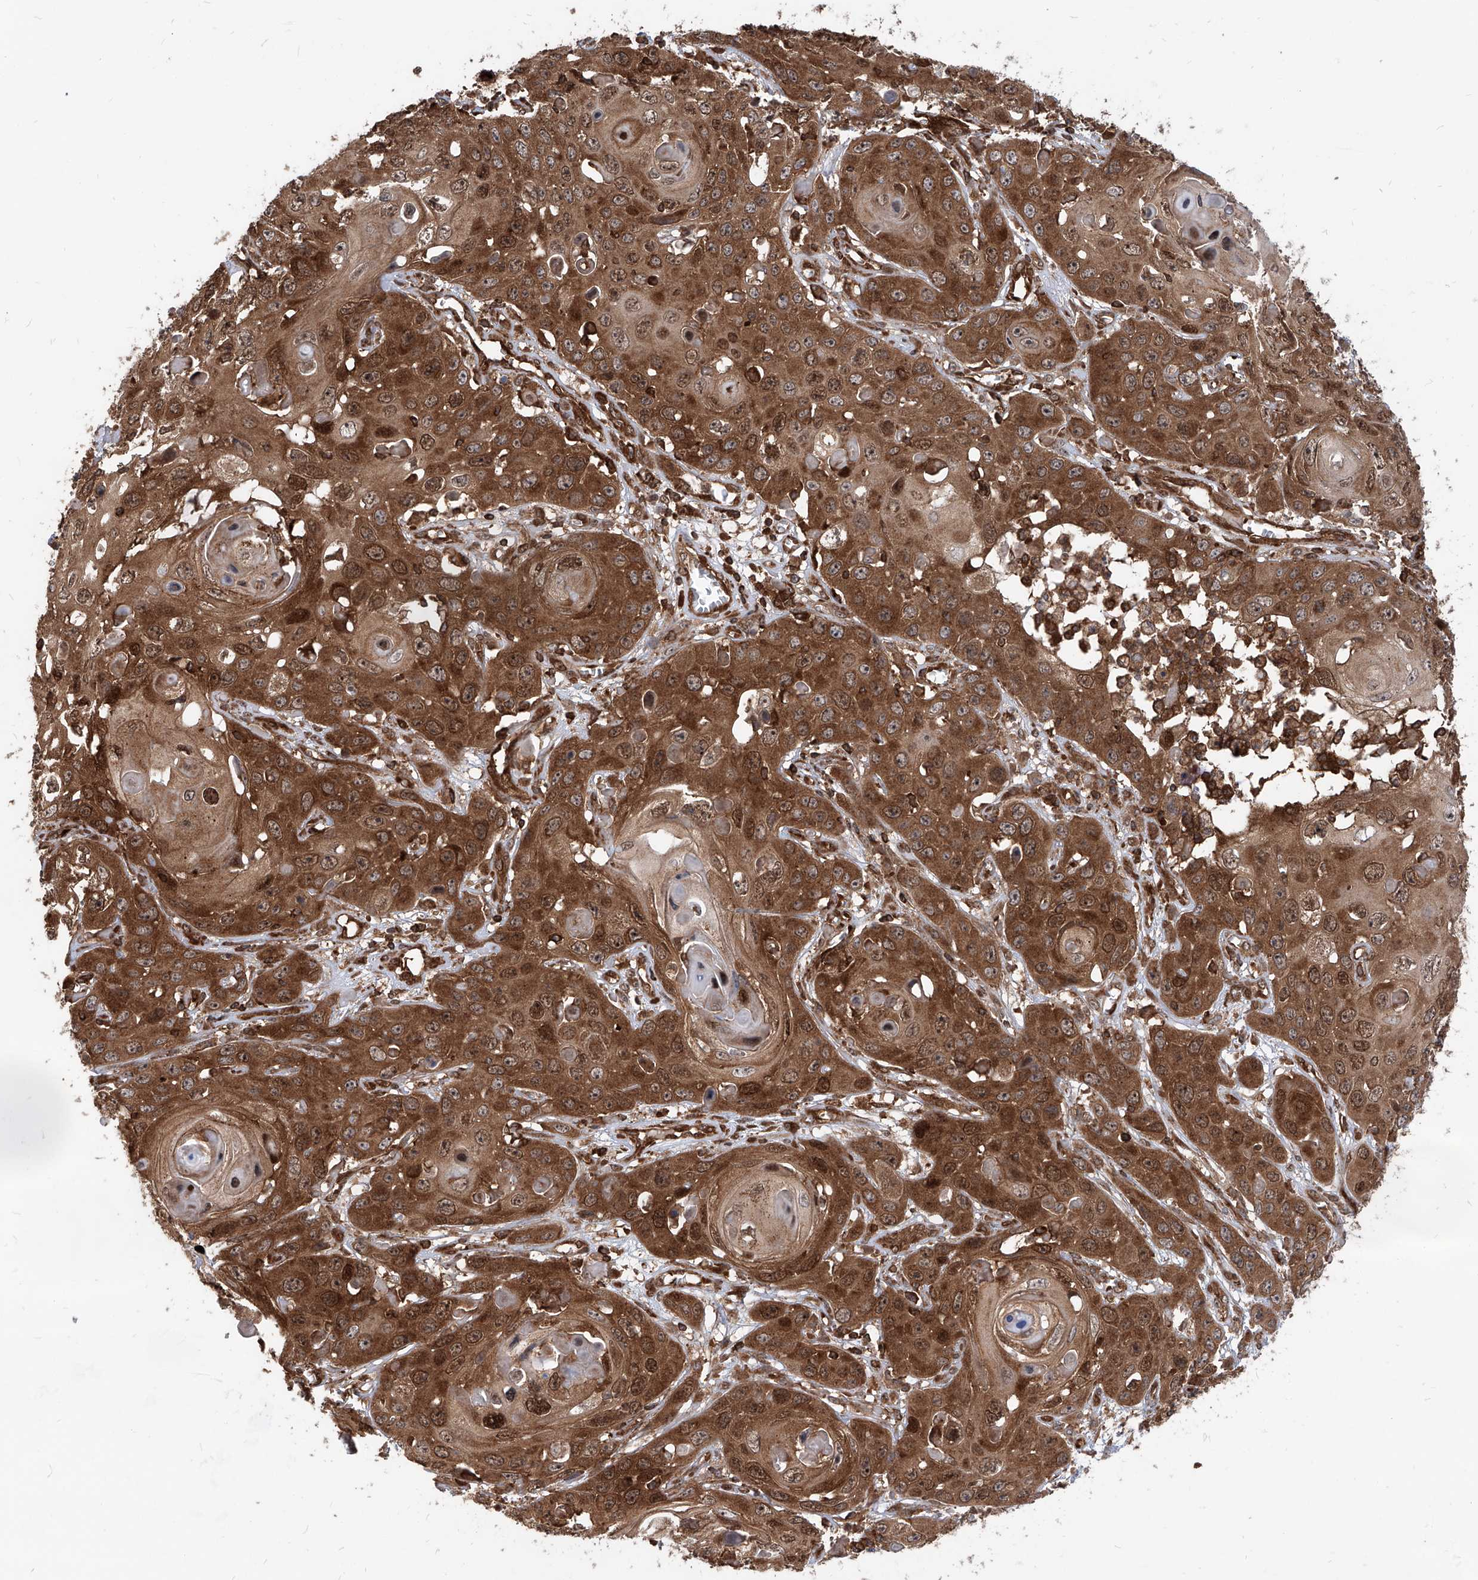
{"staining": {"intensity": "strong", "quantity": ">75%", "location": "cytoplasmic/membranous,nuclear"}, "tissue": "skin cancer", "cell_type": "Tumor cells", "image_type": "cancer", "snomed": [{"axis": "morphology", "description": "Squamous cell carcinoma, NOS"}, {"axis": "topography", "description": "Skin"}], "caption": "This micrograph shows immunohistochemistry staining of human squamous cell carcinoma (skin), with high strong cytoplasmic/membranous and nuclear positivity in approximately >75% of tumor cells.", "gene": "MAGED2", "patient": {"sex": "male", "age": 55}}